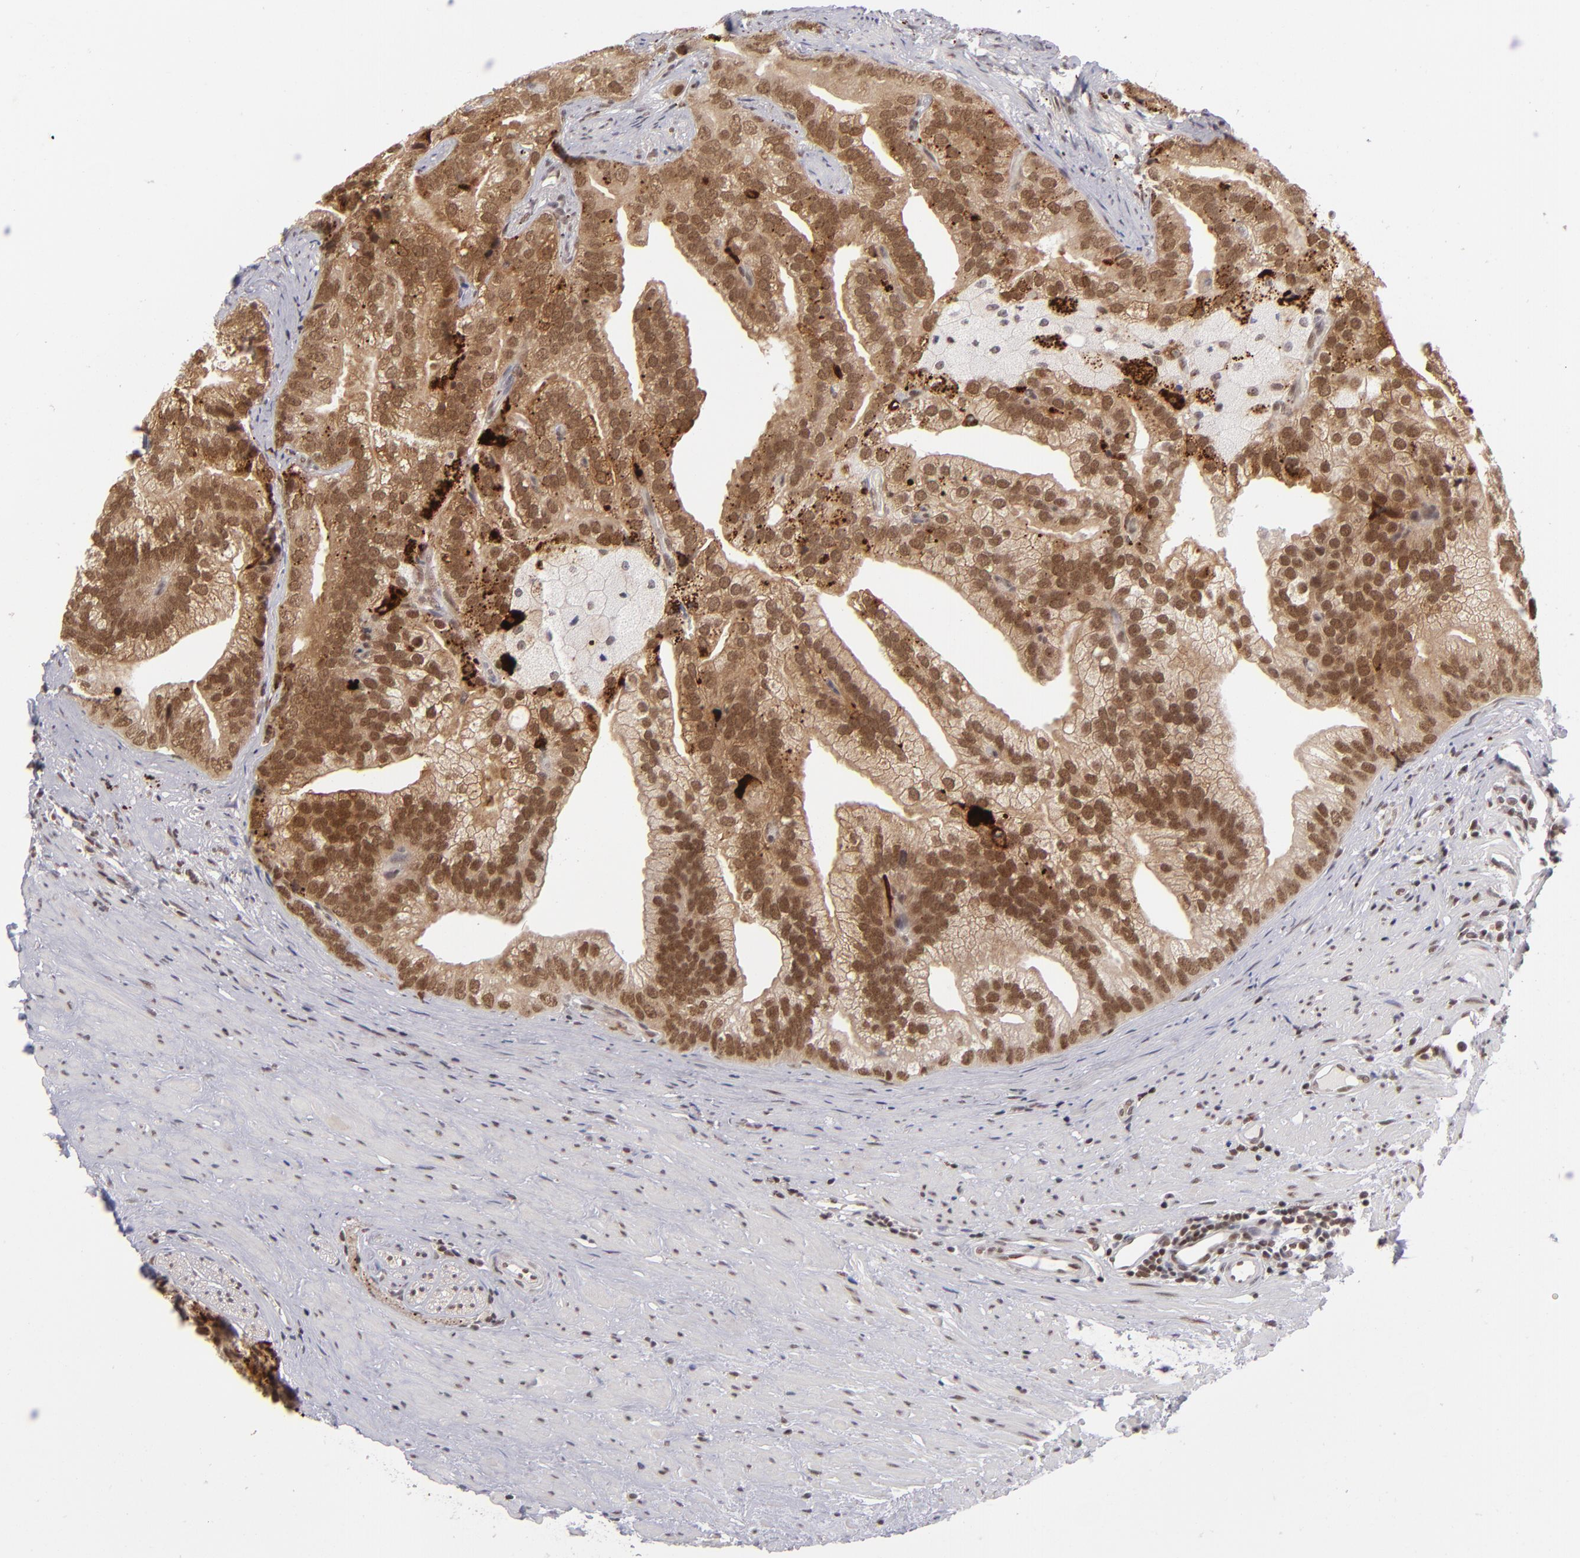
{"staining": {"intensity": "strong", "quantity": ">75%", "location": "nuclear"}, "tissue": "prostate cancer", "cell_type": "Tumor cells", "image_type": "cancer", "snomed": [{"axis": "morphology", "description": "Adenocarcinoma, Low grade"}, {"axis": "topography", "description": "Prostate"}], "caption": "Prostate low-grade adenocarcinoma stained with DAB (3,3'-diaminobenzidine) immunohistochemistry (IHC) exhibits high levels of strong nuclear positivity in approximately >75% of tumor cells.", "gene": "MLLT3", "patient": {"sex": "male", "age": 71}}